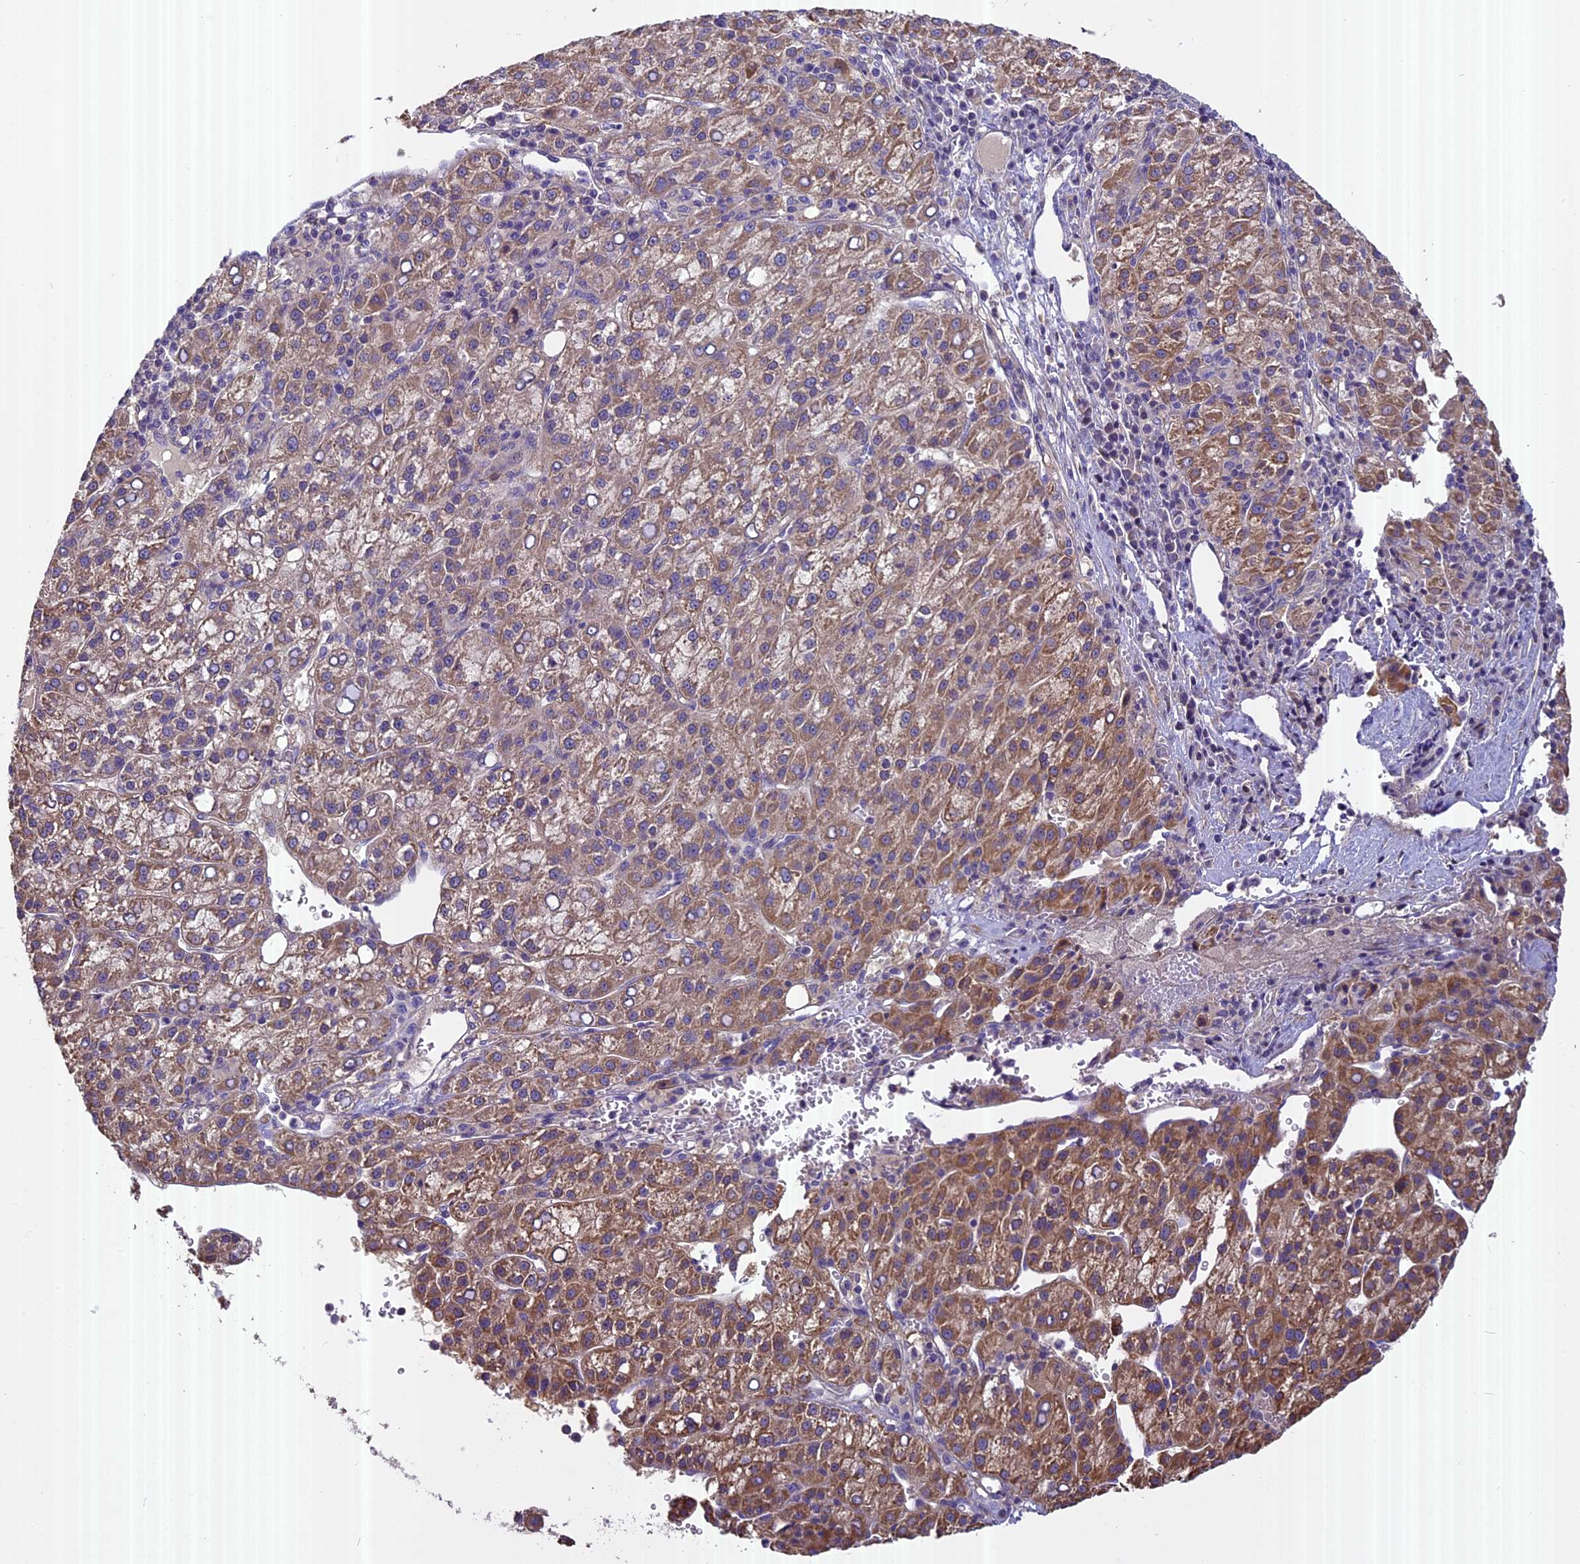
{"staining": {"intensity": "moderate", "quantity": "25%-75%", "location": "cytoplasmic/membranous"}, "tissue": "liver cancer", "cell_type": "Tumor cells", "image_type": "cancer", "snomed": [{"axis": "morphology", "description": "Carcinoma, Hepatocellular, NOS"}, {"axis": "topography", "description": "Liver"}], "caption": "Immunohistochemical staining of liver cancer (hepatocellular carcinoma) displays medium levels of moderate cytoplasmic/membranous staining in approximately 25%-75% of tumor cells.", "gene": "FAM98C", "patient": {"sex": "female", "age": 58}}